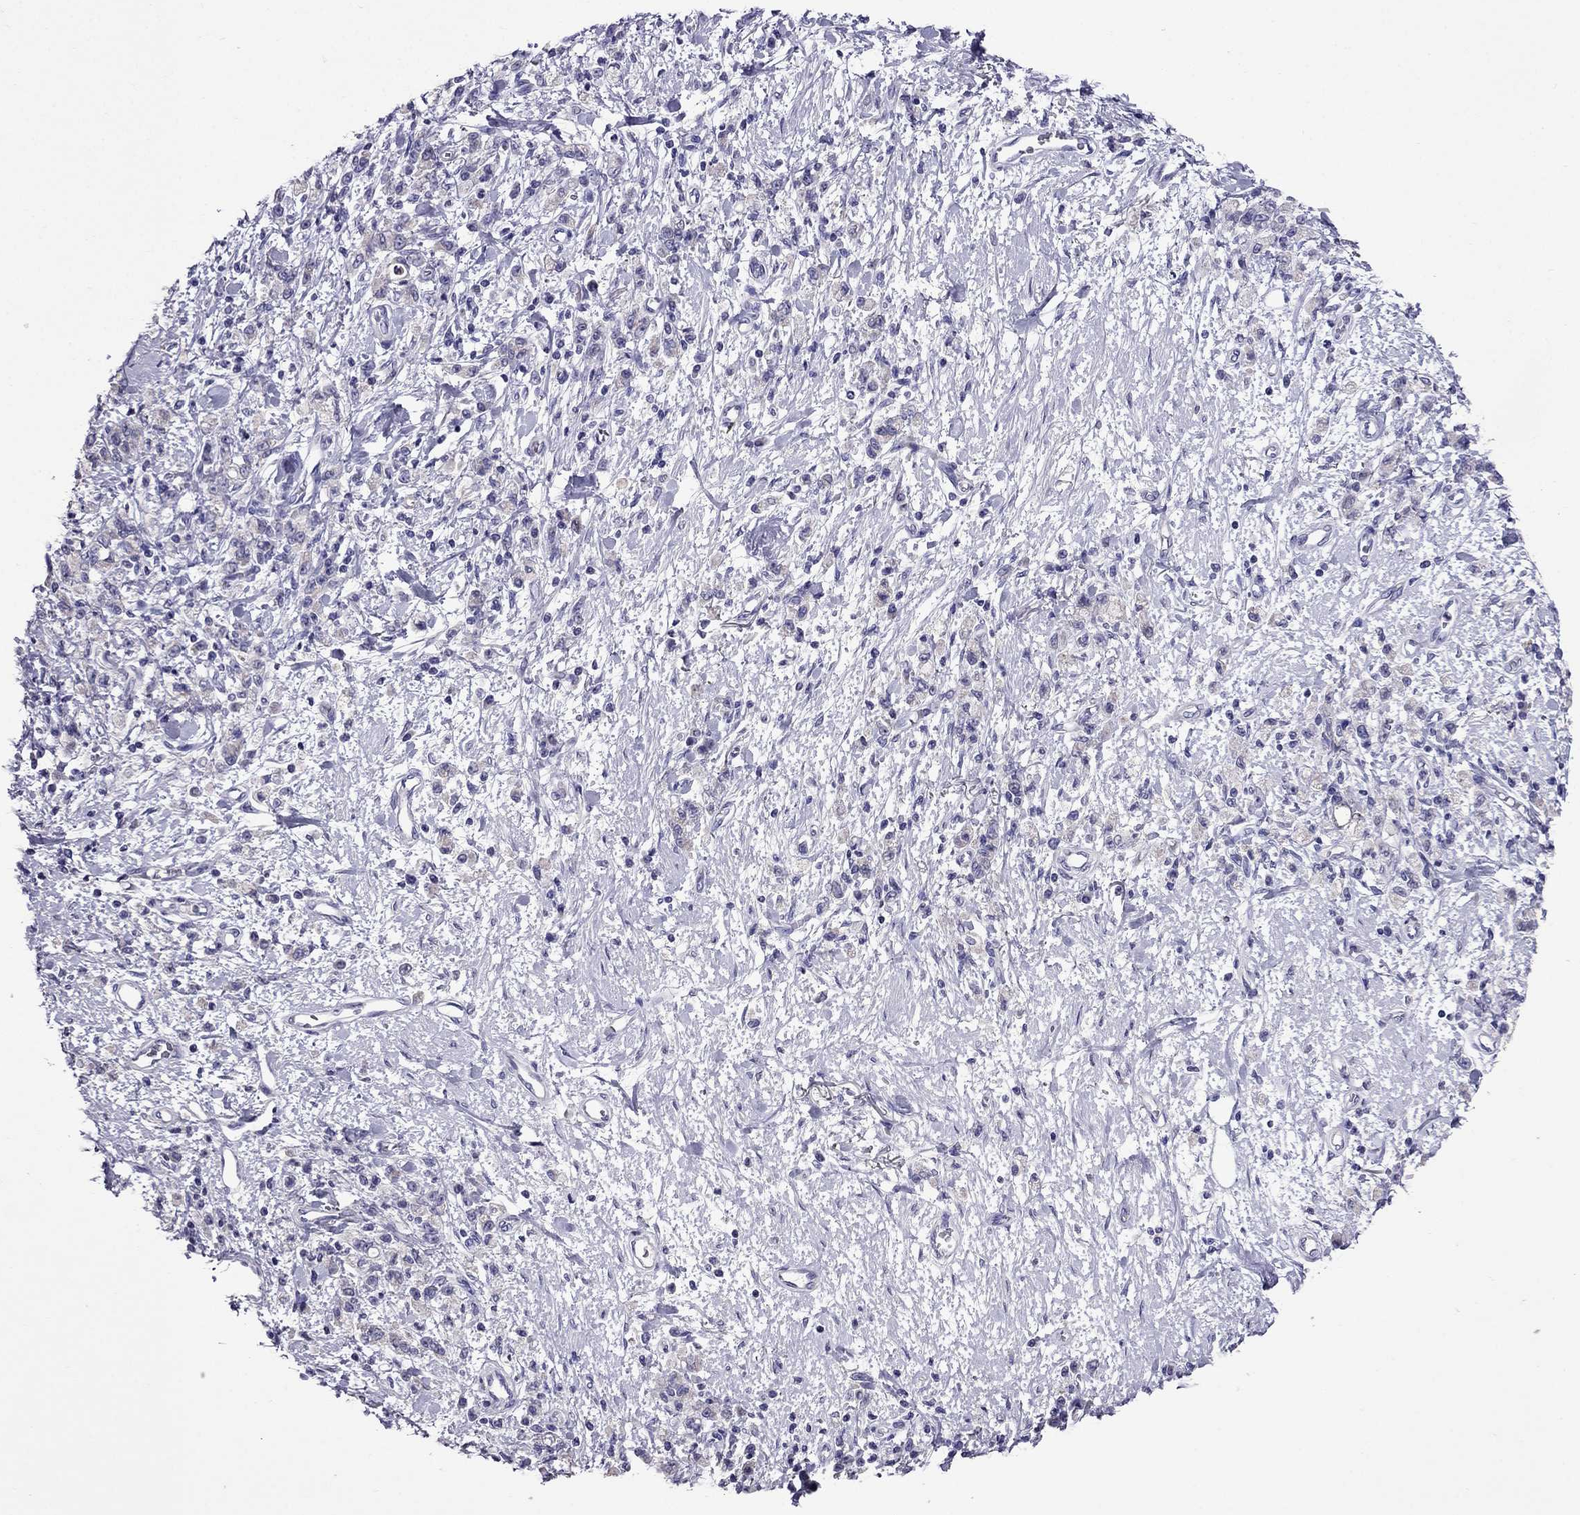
{"staining": {"intensity": "negative", "quantity": "none", "location": "none"}, "tissue": "stomach cancer", "cell_type": "Tumor cells", "image_type": "cancer", "snomed": [{"axis": "morphology", "description": "Adenocarcinoma, NOS"}, {"axis": "topography", "description": "Stomach"}], "caption": "Human stomach adenocarcinoma stained for a protein using IHC exhibits no positivity in tumor cells.", "gene": "OXCT2", "patient": {"sex": "male", "age": 77}}